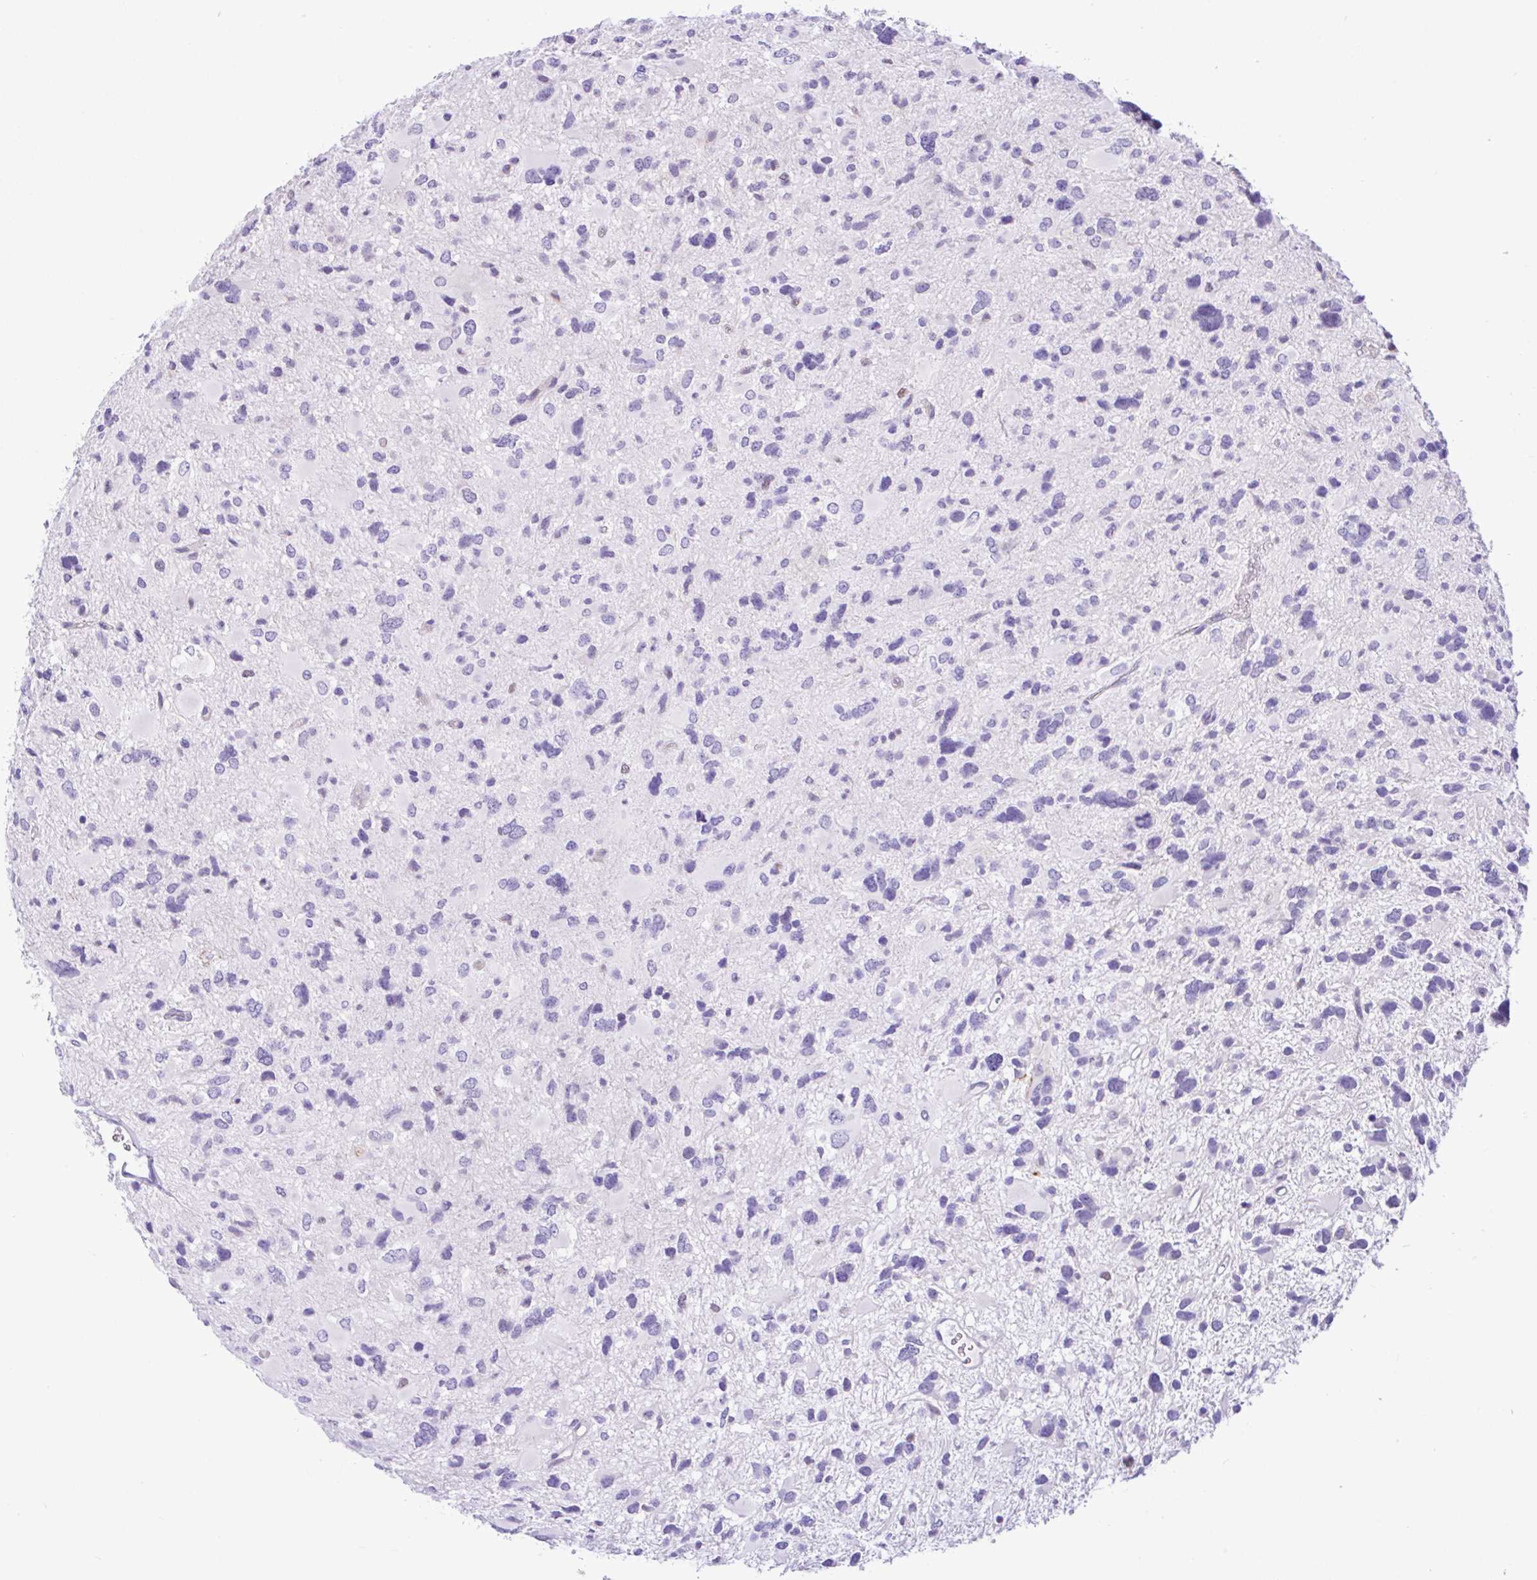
{"staining": {"intensity": "negative", "quantity": "none", "location": "none"}, "tissue": "glioma", "cell_type": "Tumor cells", "image_type": "cancer", "snomed": [{"axis": "morphology", "description": "Glioma, malignant, High grade"}, {"axis": "topography", "description": "Brain"}], "caption": "This is an IHC histopathology image of human glioma. There is no staining in tumor cells.", "gene": "ANO4", "patient": {"sex": "female", "age": 11}}